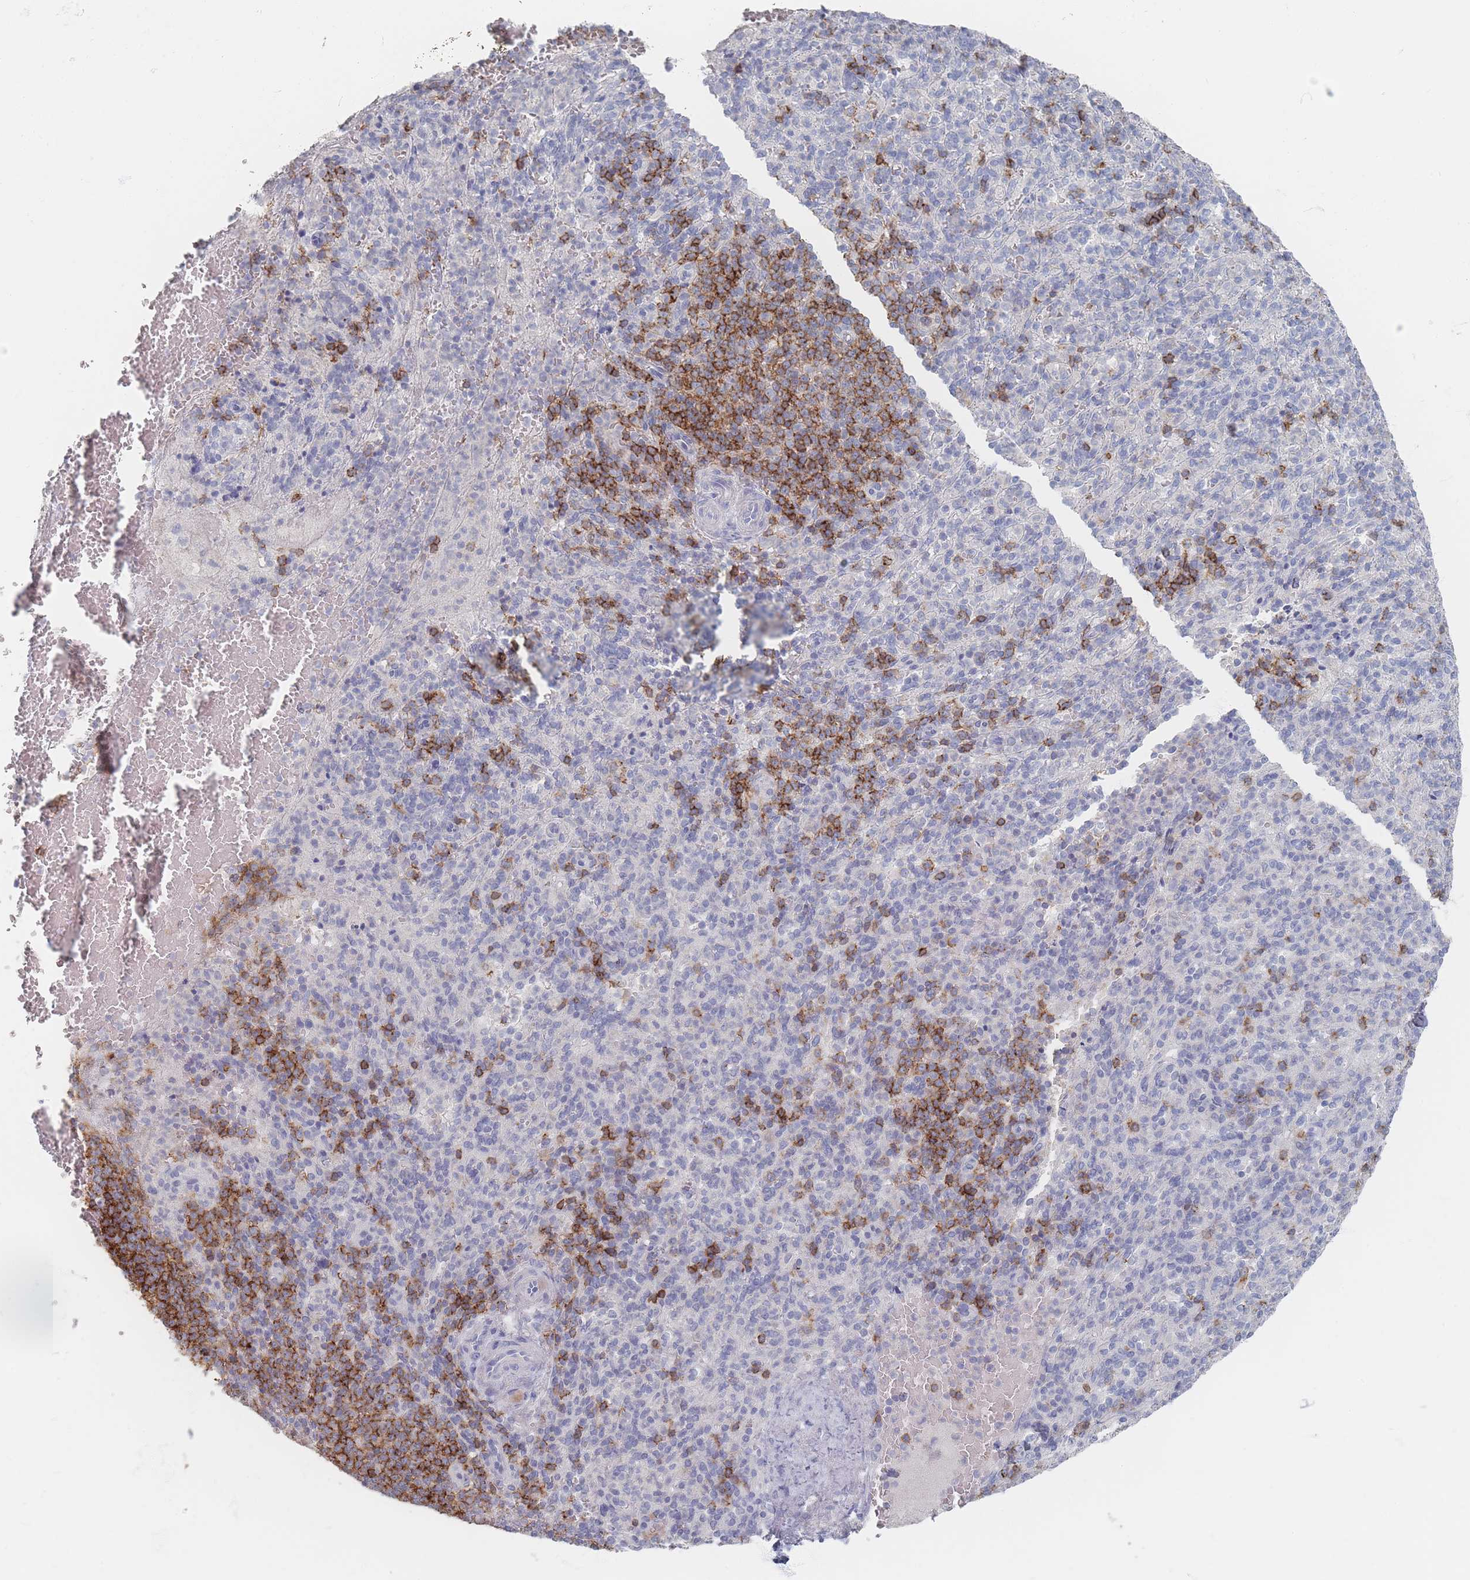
{"staining": {"intensity": "strong", "quantity": "<25%", "location": "cytoplasmic/membranous"}, "tissue": "spleen", "cell_type": "Cells in red pulp", "image_type": "normal", "snomed": [{"axis": "morphology", "description": "Normal tissue, NOS"}, {"axis": "topography", "description": "Spleen"}], "caption": "An immunohistochemistry photomicrograph of normal tissue is shown. Protein staining in brown highlights strong cytoplasmic/membranous positivity in spleen within cells in red pulp. The staining was performed using DAB to visualize the protein expression in brown, while the nuclei were stained in blue with hematoxylin (Magnification: 20x).", "gene": "CD37", "patient": {"sex": "female", "age": 74}}